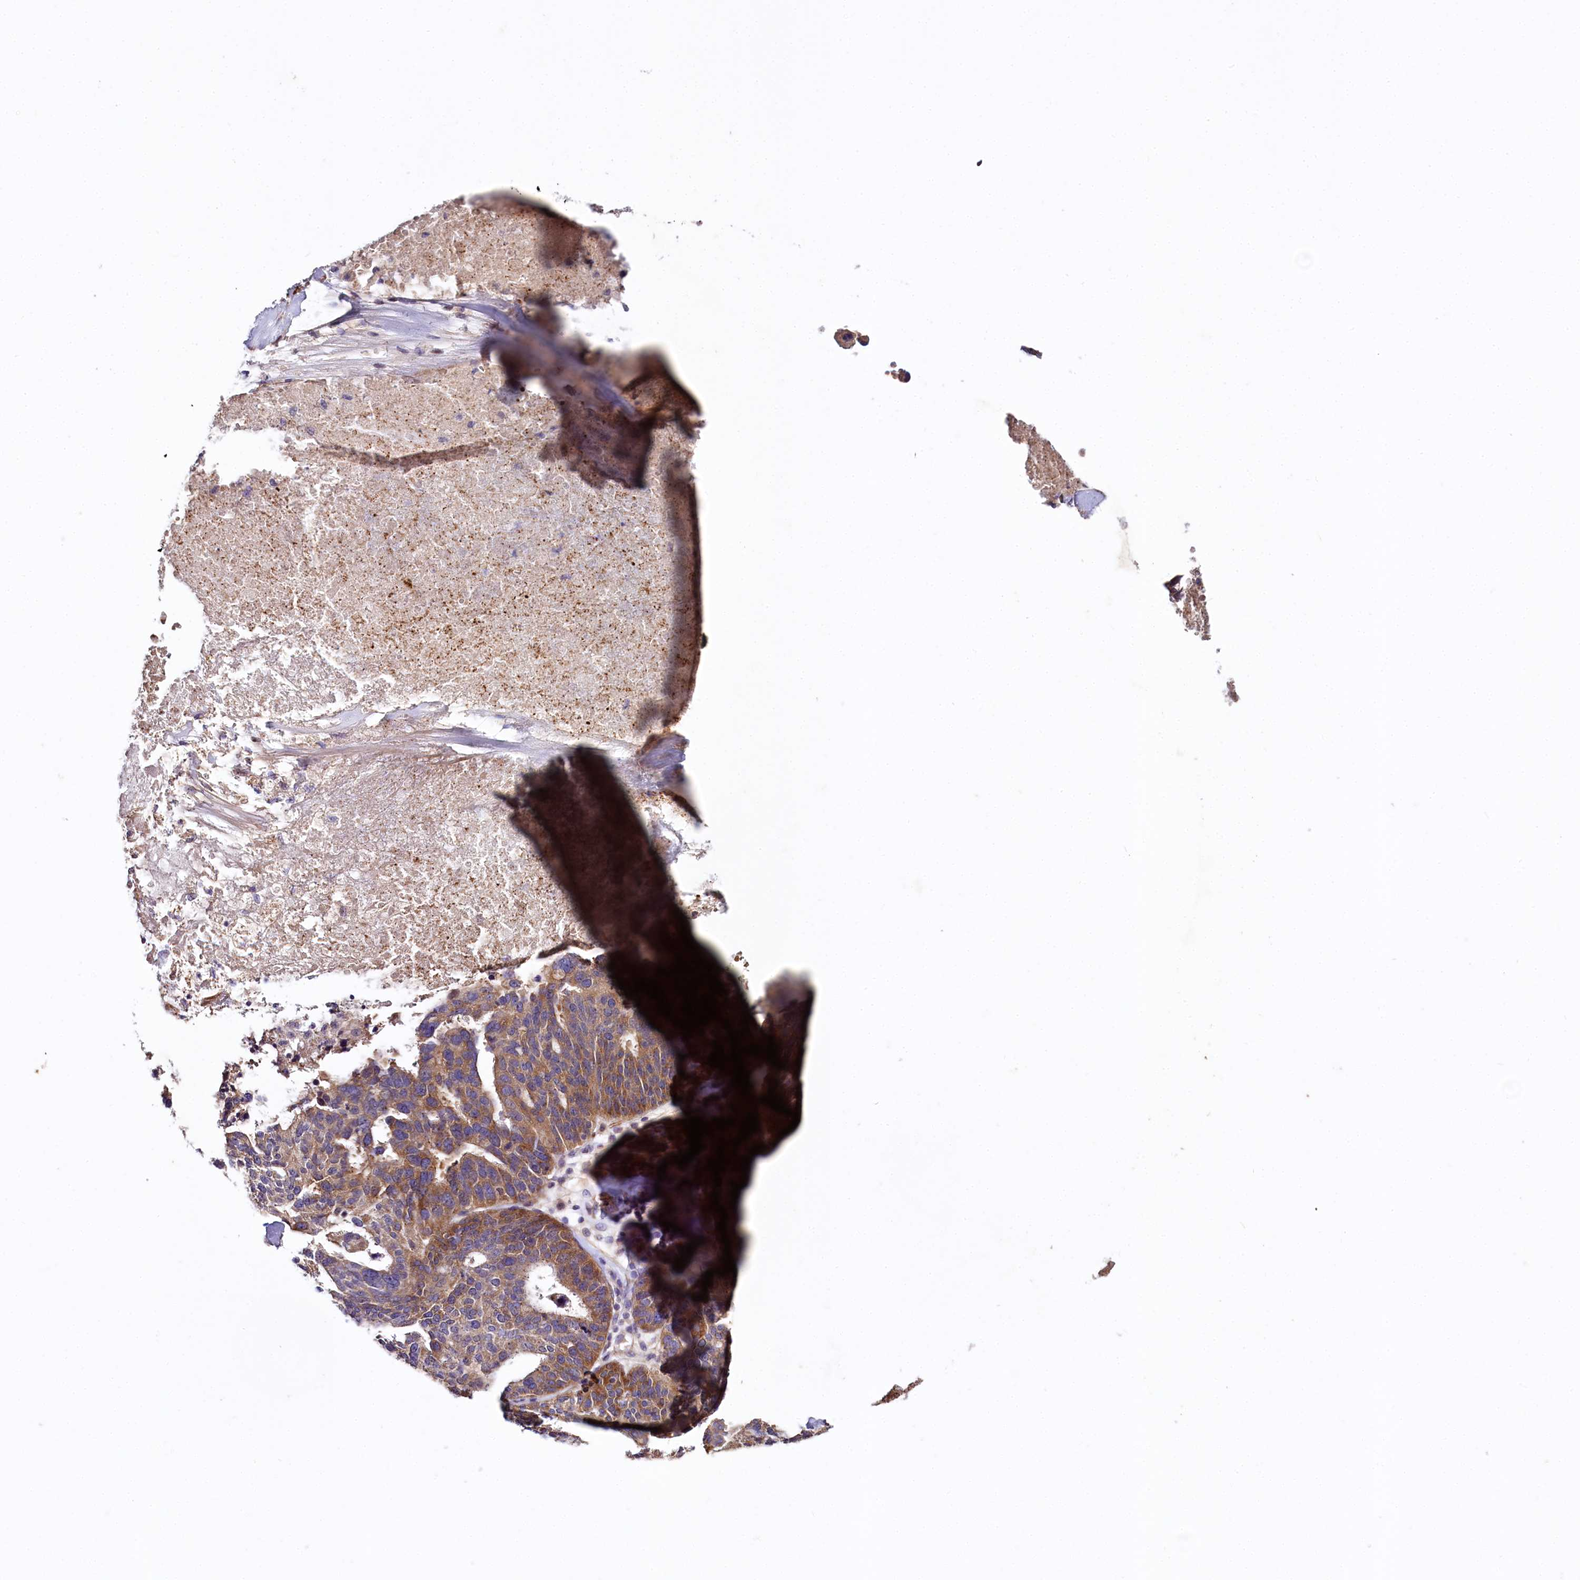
{"staining": {"intensity": "moderate", "quantity": ">75%", "location": "cytoplasmic/membranous"}, "tissue": "ovarian cancer", "cell_type": "Tumor cells", "image_type": "cancer", "snomed": [{"axis": "morphology", "description": "Cystadenocarcinoma, serous, NOS"}, {"axis": "topography", "description": "Ovary"}], "caption": "Human serous cystadenocarcinoma (ovarian) stained with a protein marker exhibits moderate staining in tumor cells.", "gene": "SPATS2", "patient": {"sex": "female", "age": 59}}